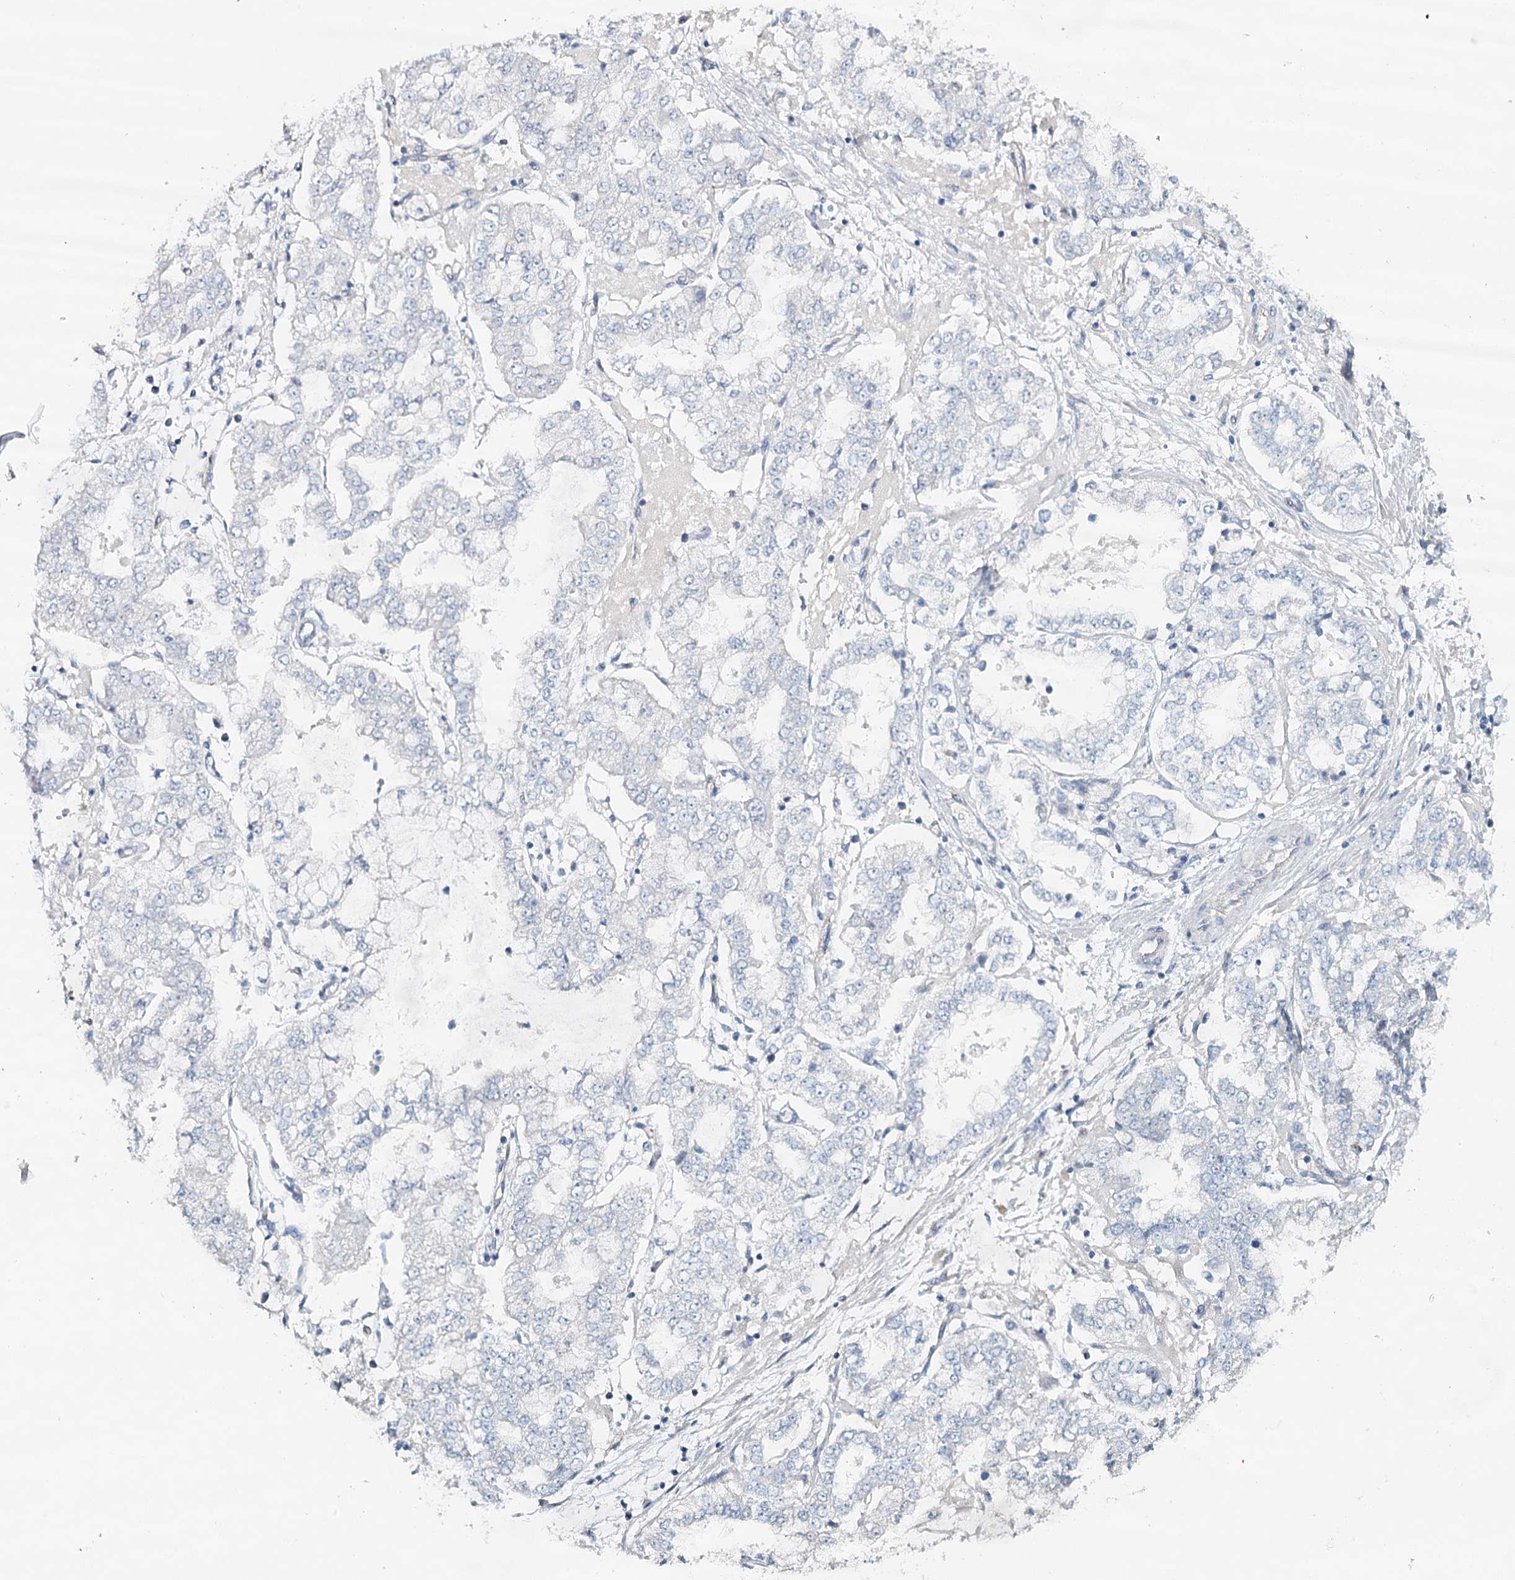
{"staining": {"intensity": "negative", "quantity": "none", "location": "none"}, "tissue": "stomach cancer", "cell_type": "Tumor cells", "image_type": "cancer", "snomed": [{"axis": "morphology", "description": "Adenocarcinoma, NOS"}, {"axis": "topography", "description": "Stomach"}], "caption": "Tumor cells are negative for protein expression in human stomach adenocarcinoma.", "gene": "SYNPO", "patient": {"sex": "male", "age": 76}}